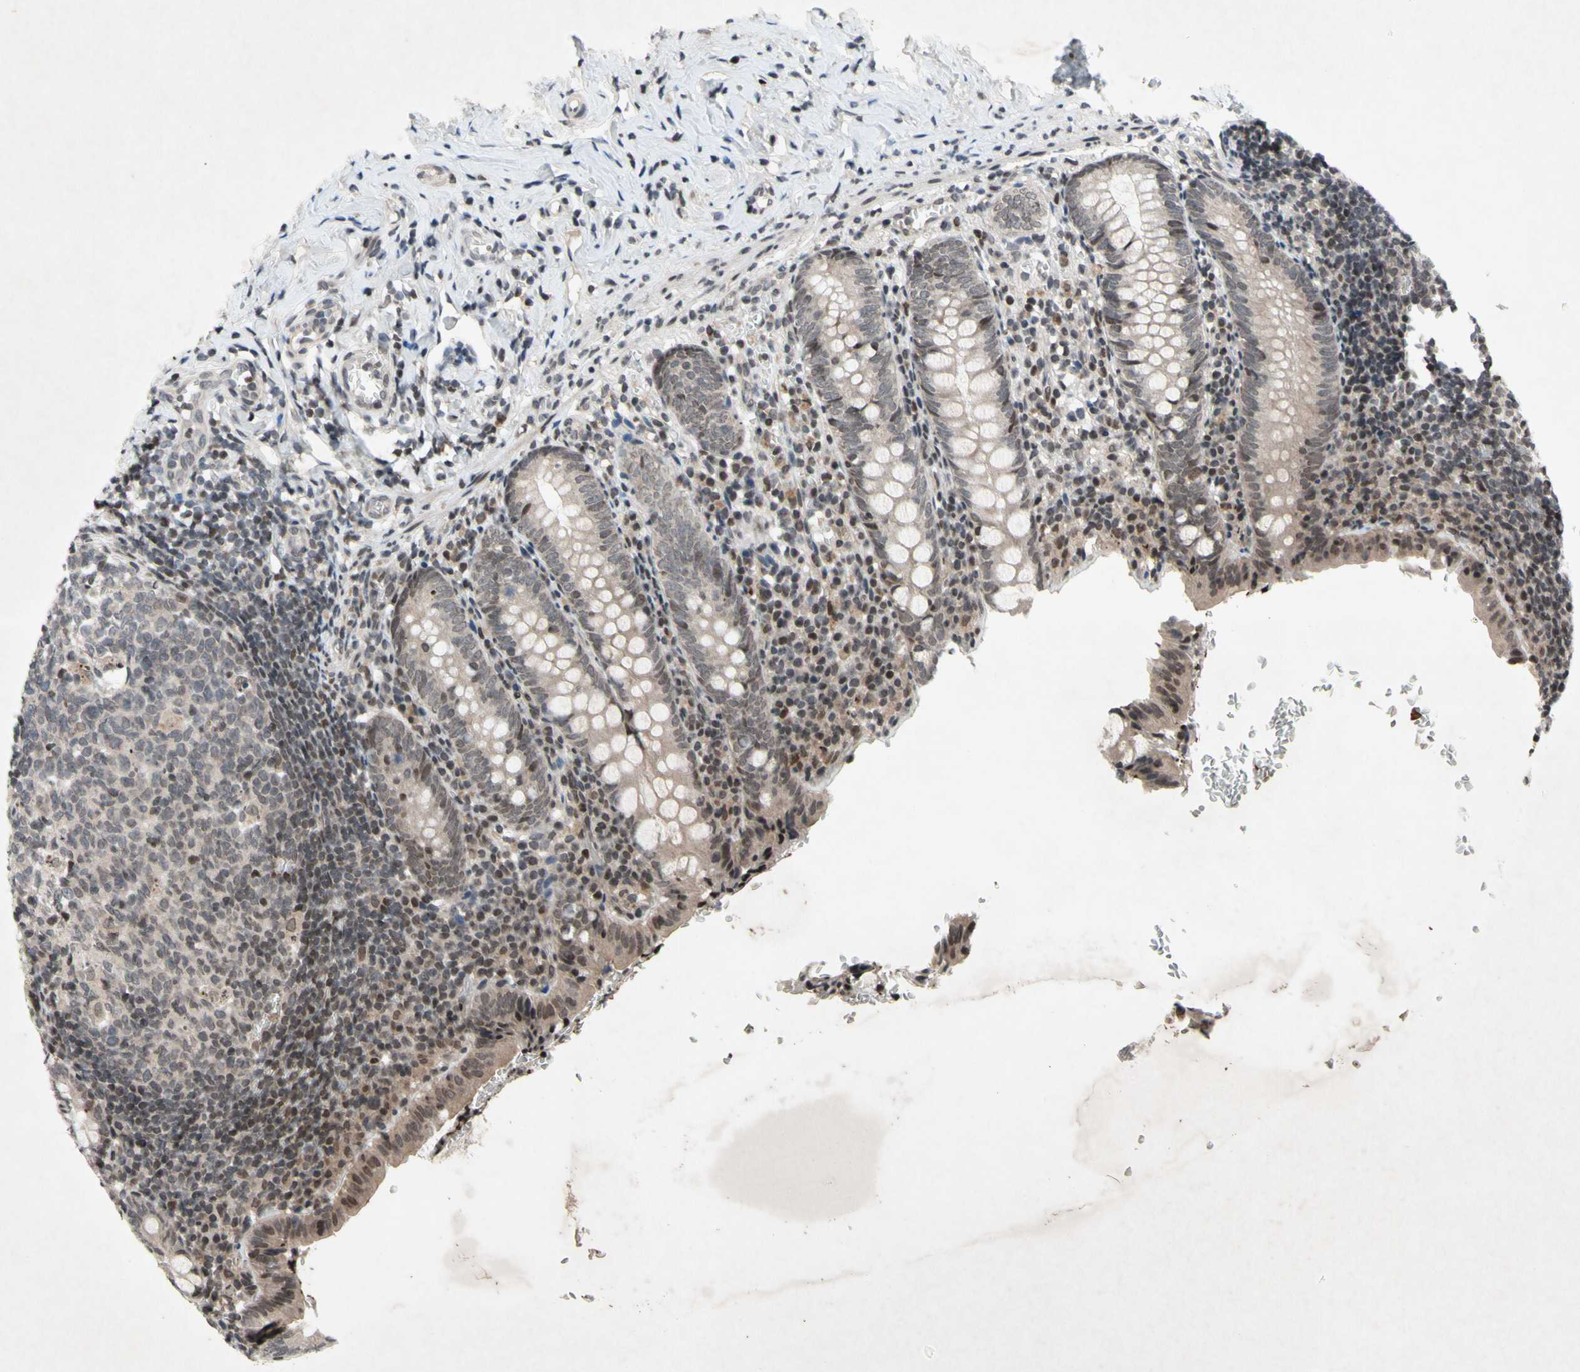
{"staining": {"intensity": "weak", "quantity": "25%-75%", "location": "cytoplasmic/membranous,nuclear"}, "tissue": "appendix", "cell_type": "Glandular cells", "image_type": "normal", "snomed": [{"axis": "morphology", "description": "Normal tissue, NOS"}, {"axis": "topography", "description": "Appendix"}], "caption": "Appendix stained with immunohistochemistry shows weak cytoplasmic/membranous,nuclear expression in about 25%-75% of glandular cells. The protein is stained brown, and the nuclei are stained in blue (DAB (3,3'-diaminobenzidine) IHC with brightfield microscopy, high magnification).", "gene": "XPO1", "patient": {"sex": "female", "age": 10}}